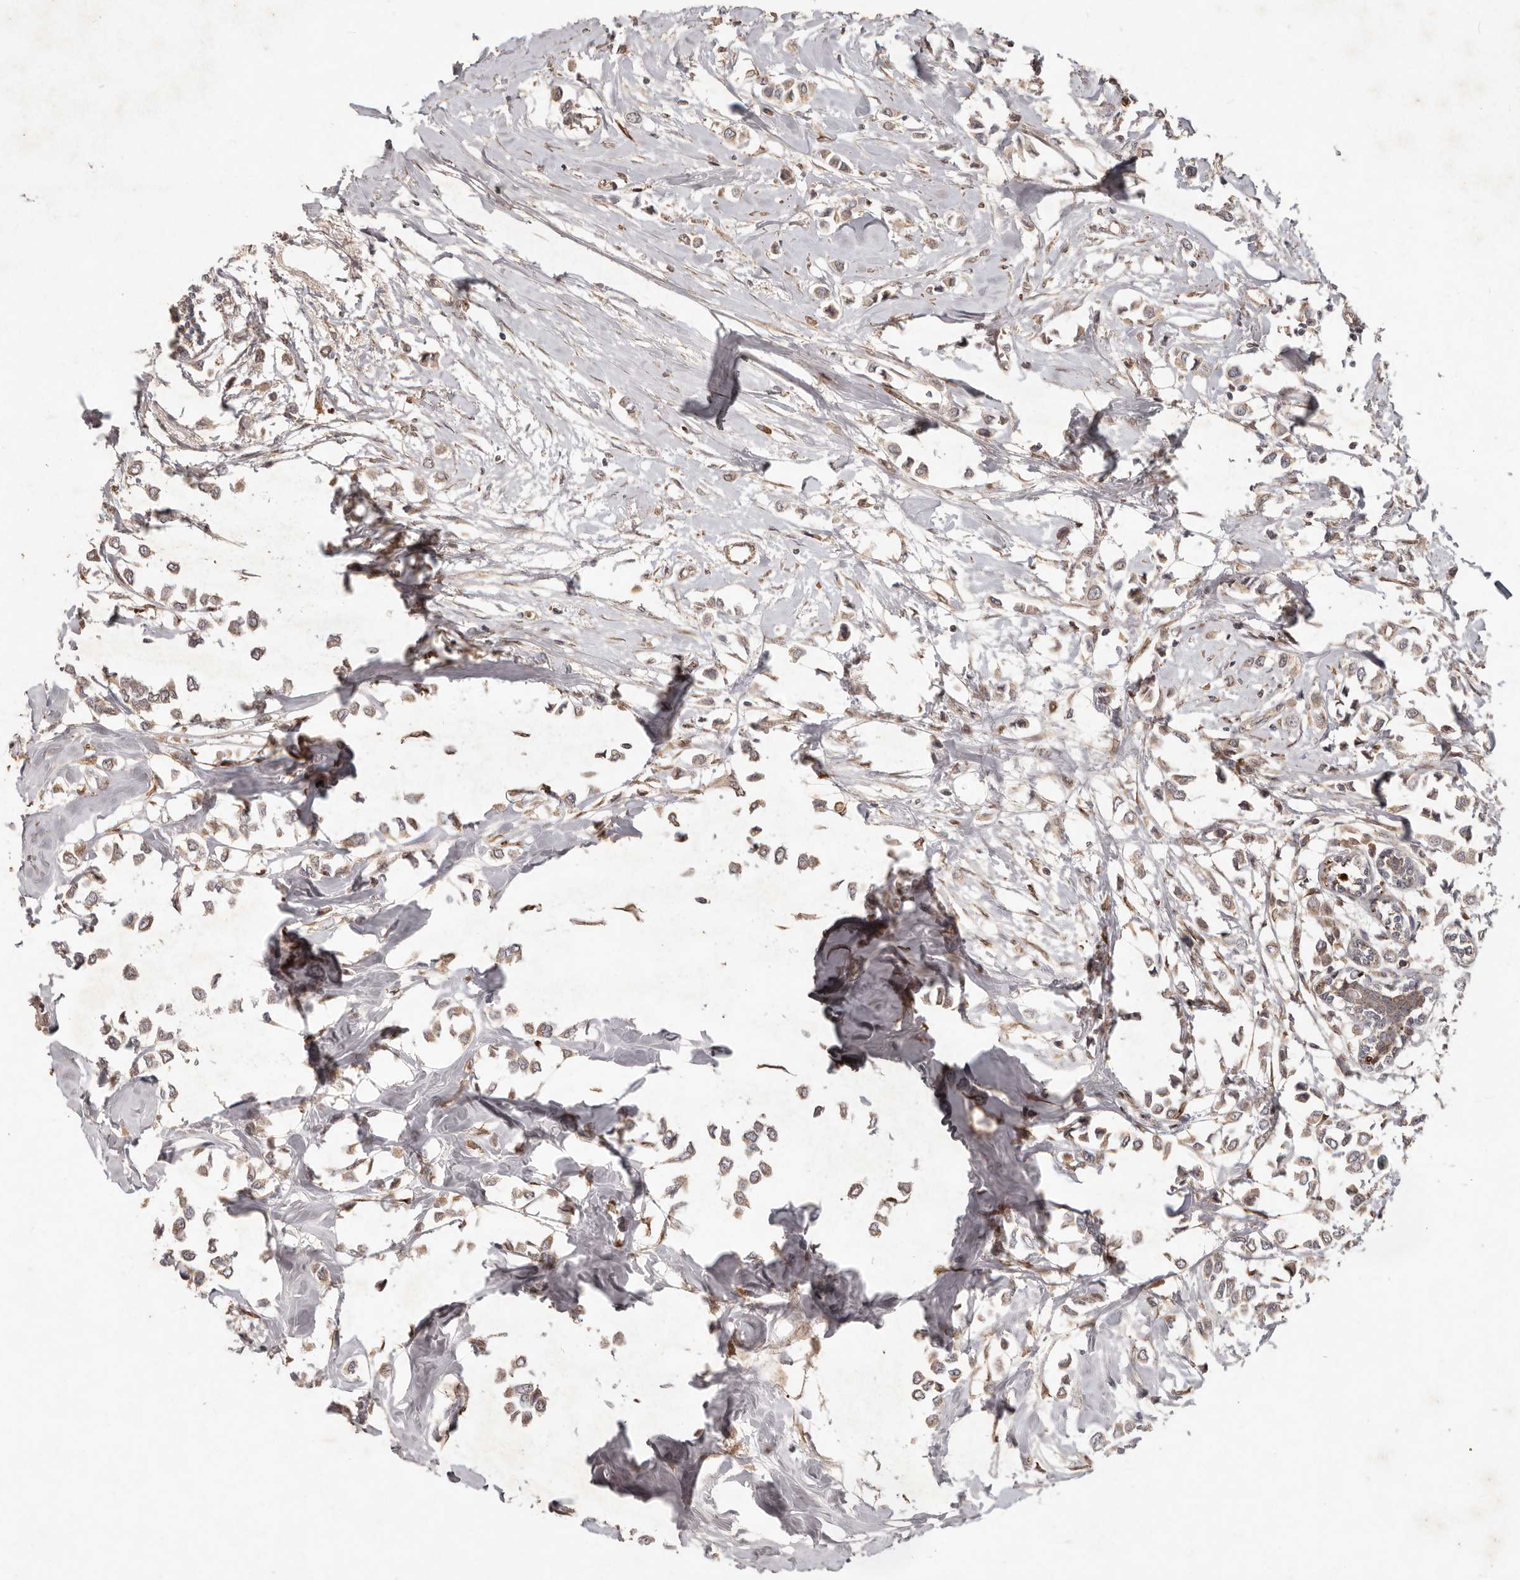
{"staining": {"intensity": "weak", "quantity": ">75%", "location": "cytoplasmic/membranous"}, "tissue": "breast cancer", "cell_type": "Tumor cells", "image_type": "cancer", "snomed": [{"axis": "morphology", "description": "Lobular carcinoma"}, {"axis": "topography", "description": "Breast"}], "caption": "Human breast cancer stained with a brown dye demonstrates weak cytoplasmic/membranous positive positivity in approximately >75% of tumor cells.", "gene": "PLOD2", "patient": {"sex": "female", "age": 51}}